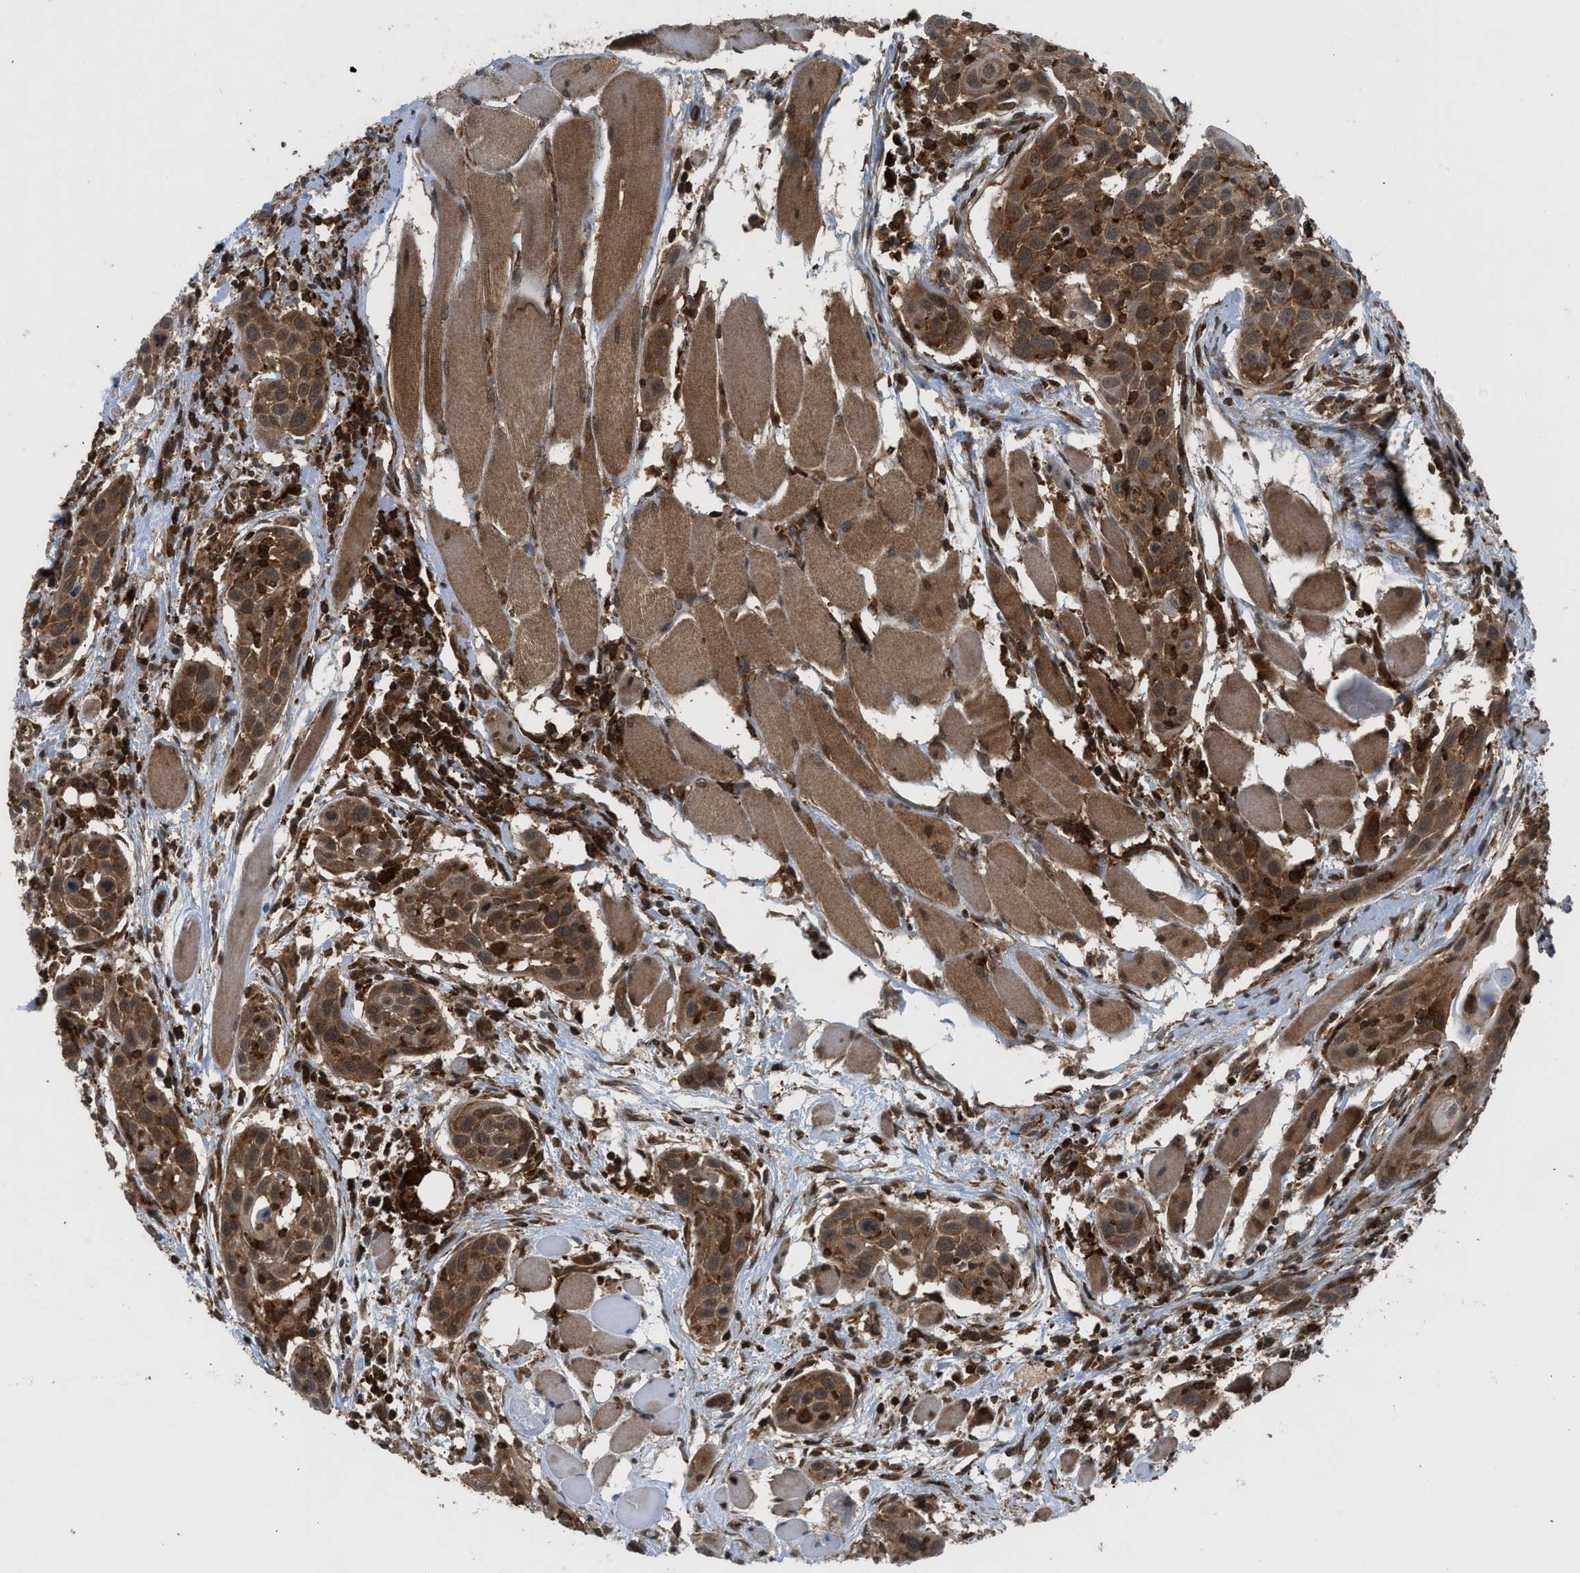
{"staining": {"intensity": "moderate", "quantity": ">75%", "location": "cytoplasmic/membranous"}, "tissue": "head and neck cancer", "cell_type": "Tumor cells", "image_type": "cancer", "snomed": [{"axis": "morphology", "description": "Squamous cell carcinoma, NOS"}, {"axis": "topography", "description": "Oral tissue"}, {"axis": "topography", "description": "Head-Neck"}], "caption": "Human squamous cell carcinoma (head and neck) stained with a protein marker reveals moderate staining in tumor cells.", "gene": "OXSR1", "patient": {"sex": "female", "age": 50}}